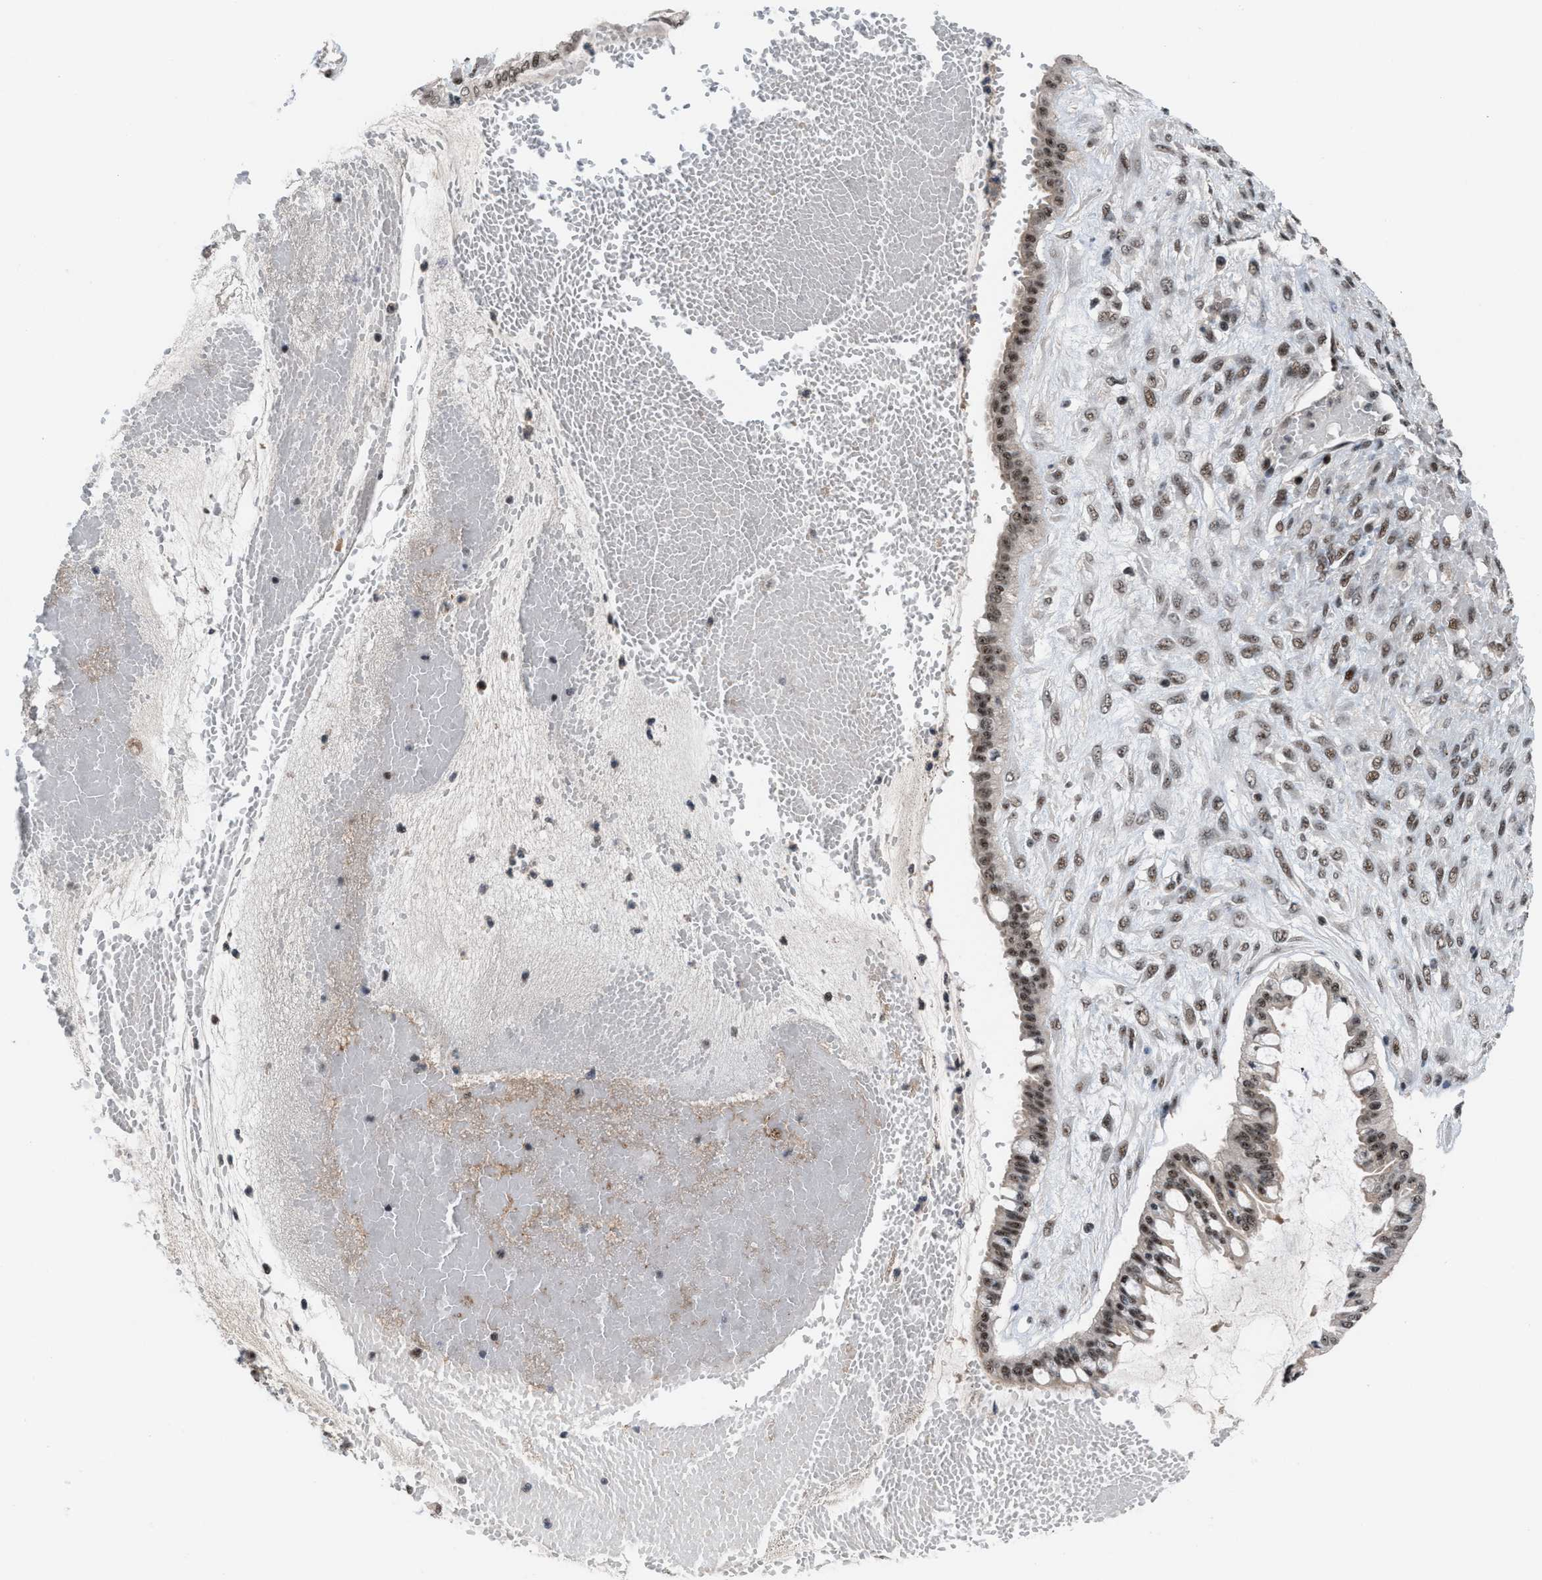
{"staining": {"intensity": "moderate", "quantity": ">75%", "location": "nuclear"}, "tissue": "ovarian cancer", "cell_type": "Tumor cells", "image_type": "cancer", "snomed": [{"axis": "morphology", "description": "Cystadenocarcinoma, mucinous, NOS"}, {"axis": "topography", "description": "Ovary"}], "caption": "Mucinous cystadenocarcinoma (ovarian) stained with immunohistochemistry reveals moderate nuclear staining in approximately >75% of tumor cells. The staining was performed using DAB (3,3'-diaminobenzidine) to visualize the protein expression in brown, while the nuclei were stained in blue with hematoxylin (Magnification: 20x).", "gene": "PRPF4", "patient": {"sex": "female", "age": 73}}